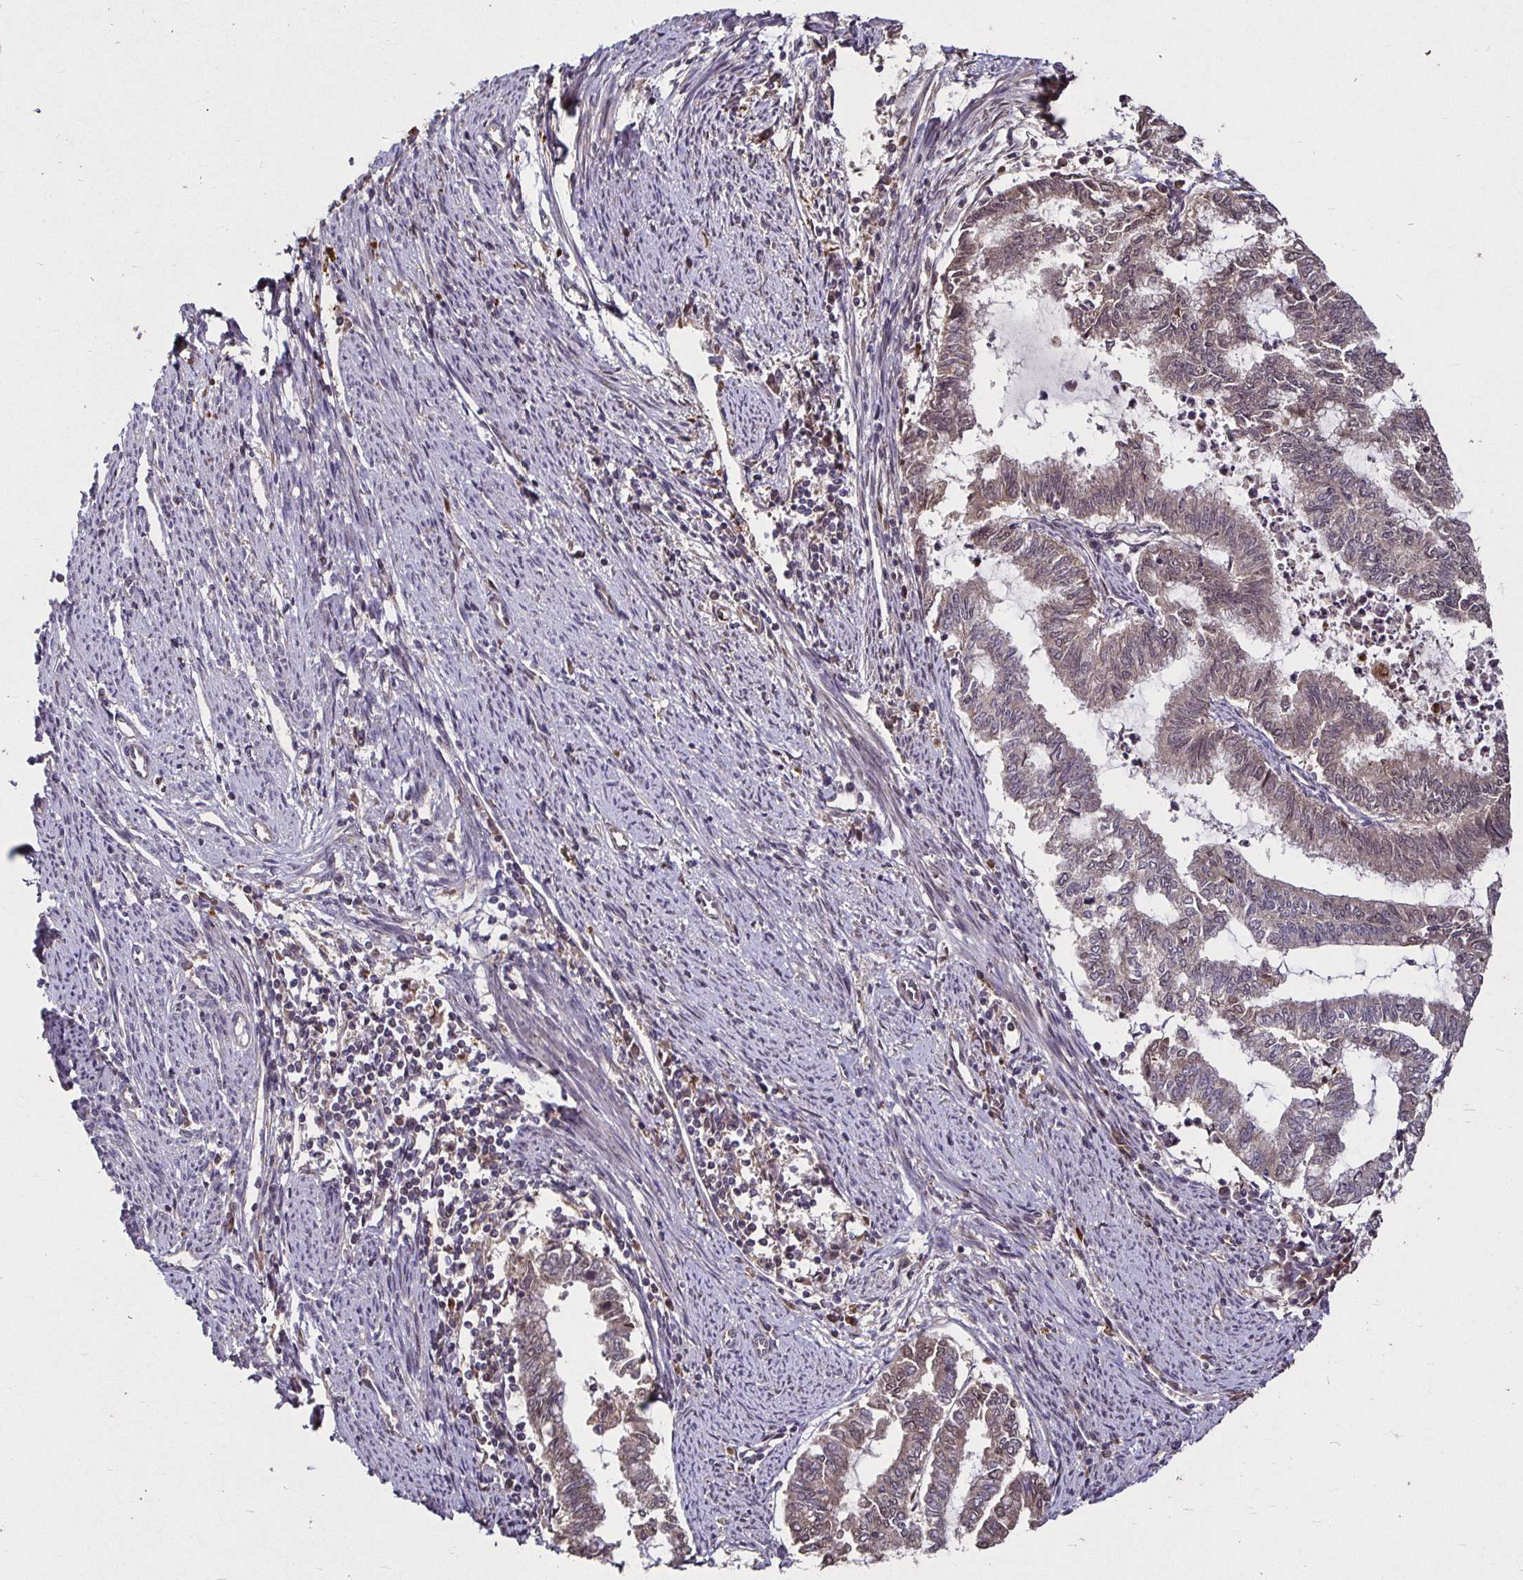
{"staining": {"intensity": "weak", "quantity": "25%-75%", "location": "cytoplasmic/membranous"}, "tissue": "endometrial cancer", "cell_type": "Tumor cells", "image_type": "cancer", "snomed": [{"axis": "morphology", "description": "Adenocarcinoma, NOS"}, {"axis": "topography", "description": "Endometrium"}], "caption": "Tumor cells exhibit low levels of weak cytoplasmic/membranous positivity in approximately 25%-75% of cells in endometrial cancer (adenocarcinoma).", "gene": "SMYD3", "patient": {"sex": "female", "age": 79}}